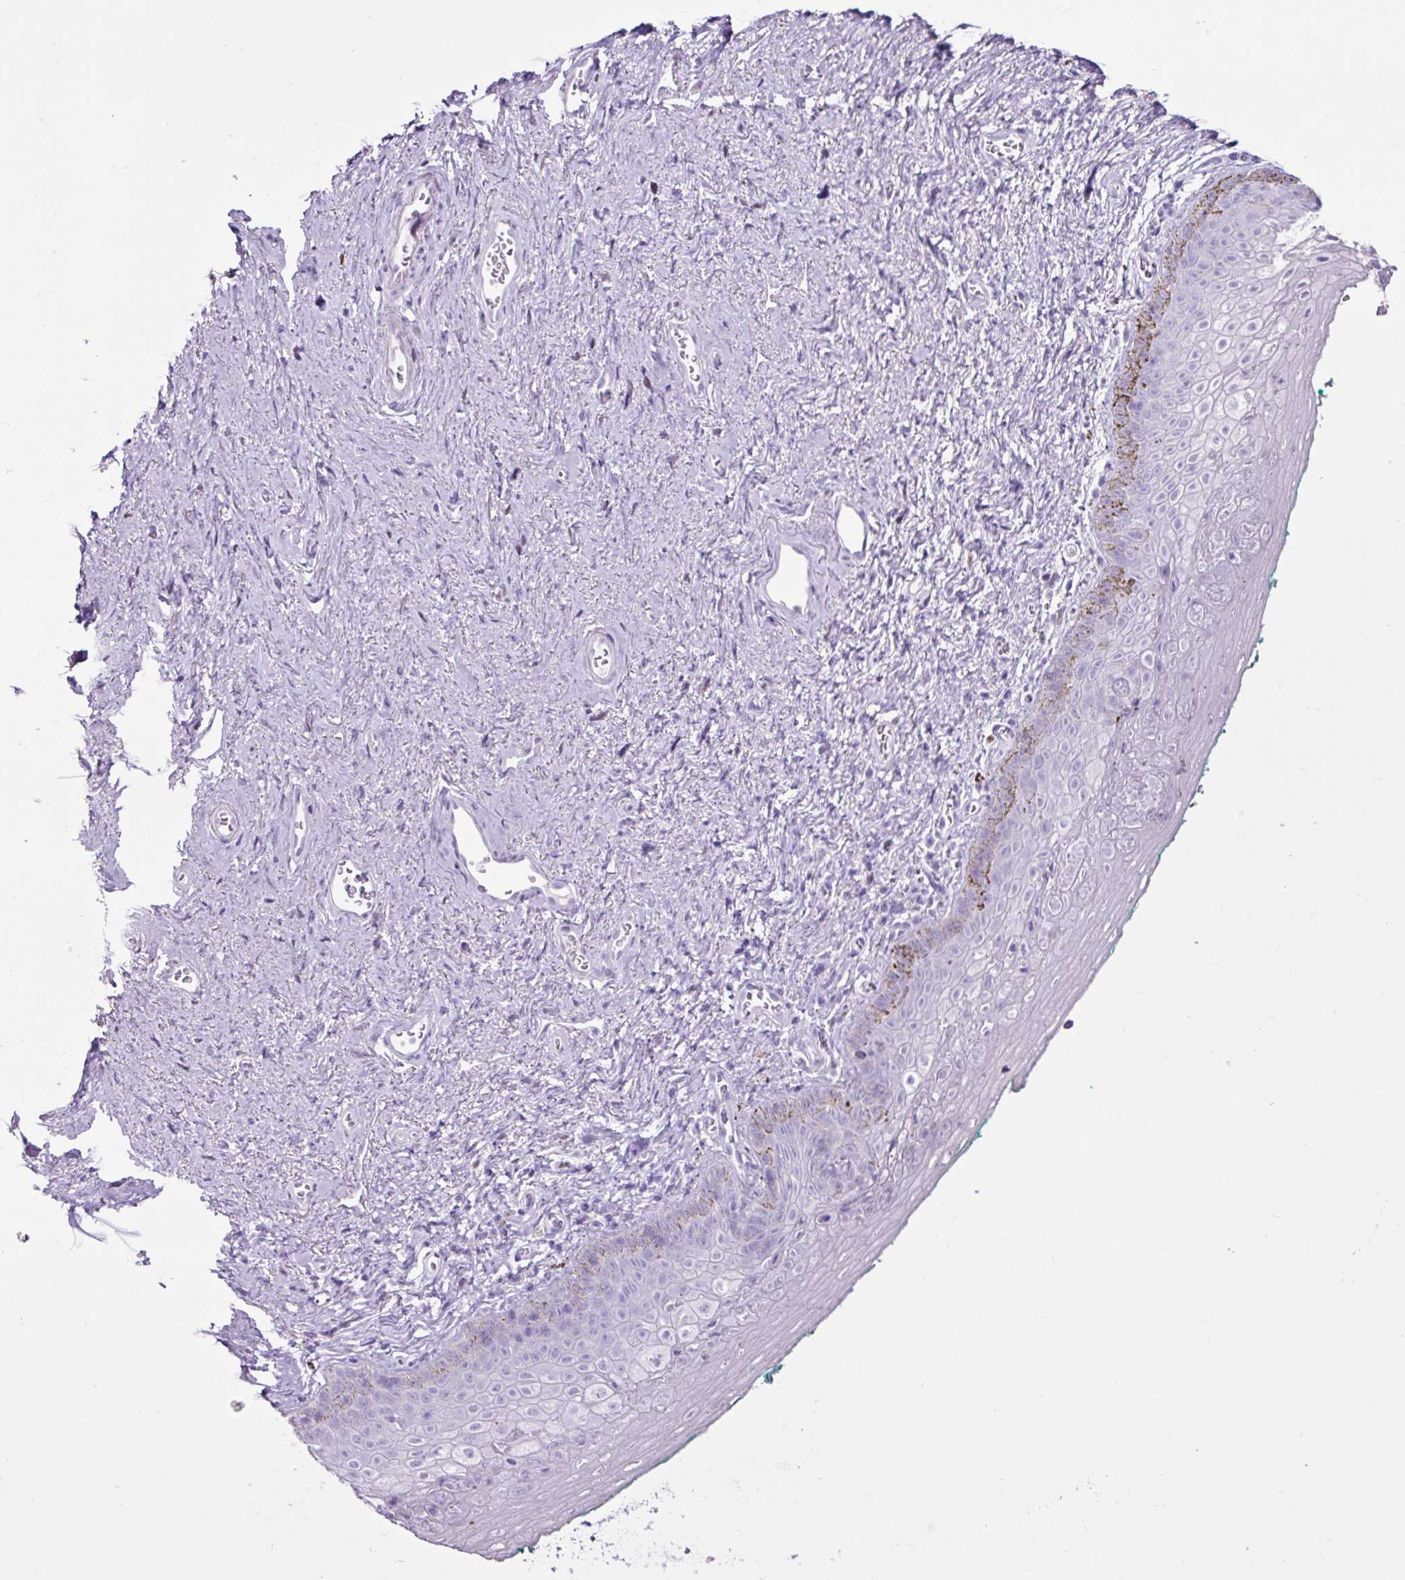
{"staining": {"intensity": "negative", "quantity": "none", "location": "none"}, "tissue": "vagina", "cell_type": "Squamous epithelial cells", "image_type": "normal", "snomed": [{"axis": "morphology", "description": "Normal tissue, NOS"}, {"axis": "topography", "description": "Vulva"}, {"axis": "topography", "description": "Vagina"}, {"axis": "topography", "description": "Peripheral nerve tissue"}], "caption": "High magnification brightfield microscopy of benign vagina stained with DAB (3,3'-diaminobenzidine) (brown) and counterstained with hematoxylin (blue): squamous epithelial cells show no significant positivity. The staining was performed using DAB (3,3'-diaminobenzidine) to visualize the protein expression in brown, while the nuclei were stained in blue with hematoxylin (Magnification: 20x).", "gene": "PGR", "patient": {"sex": "female", "age": 66}}